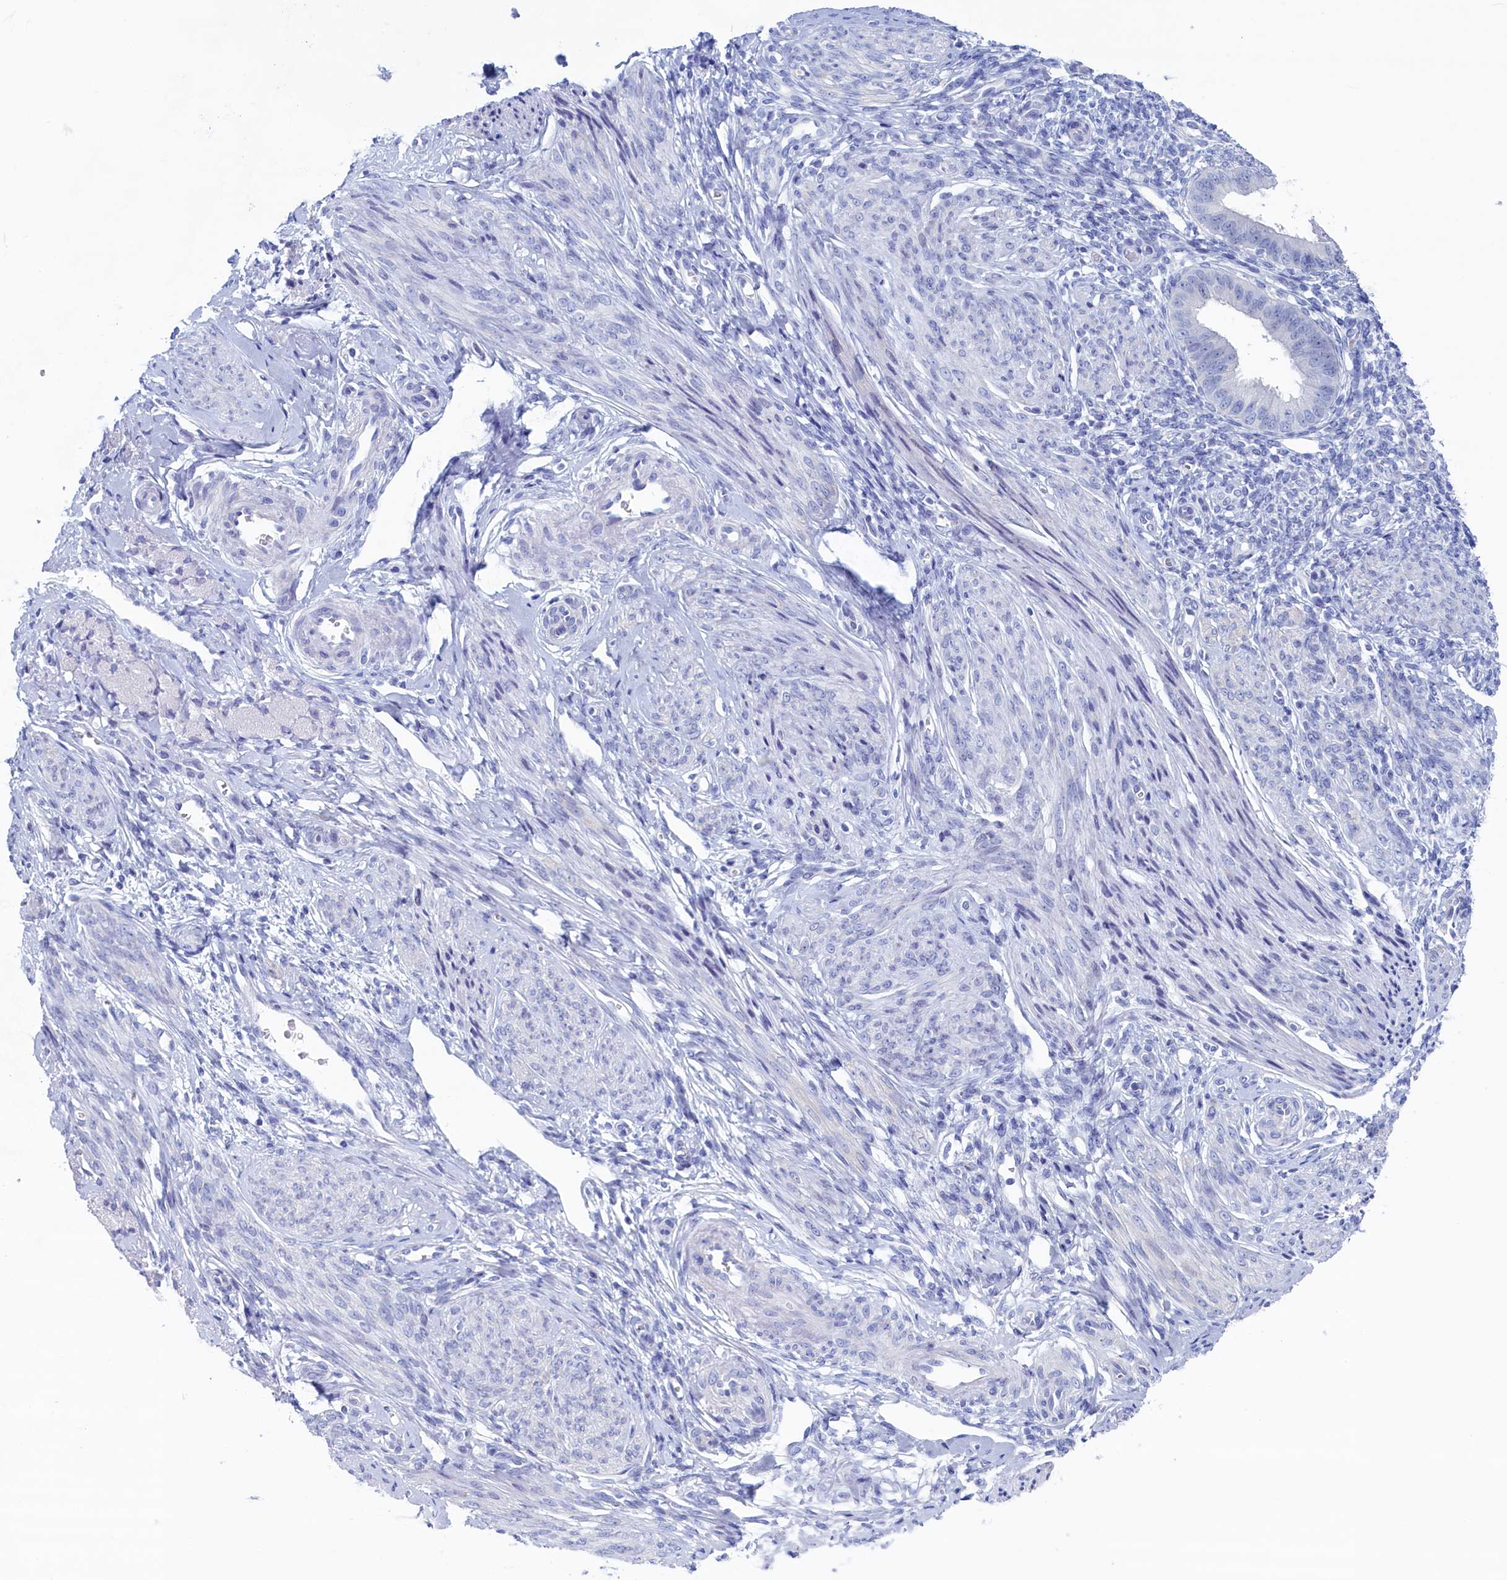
{"staining": {"intensity": "negative", "quantity": "none", "location": "none"}, "tissue": "endometrium", "cell_type": "Cells in endometrial stroma", "image_type": "normal", "snomed": [{"axis": "morphology", "description": "Normal tissue, NOS"}, {"axis": "topography", "description": "Uterus"}, {"axis": "topography", "description": "Endometrium"}], "caption": "An IHC image of normal endometrium is shown. There is no staining in cells in endometrial stroma of endometrium.", "gene": "WDR76", "patient": {"sex": "female", "age": 48}}